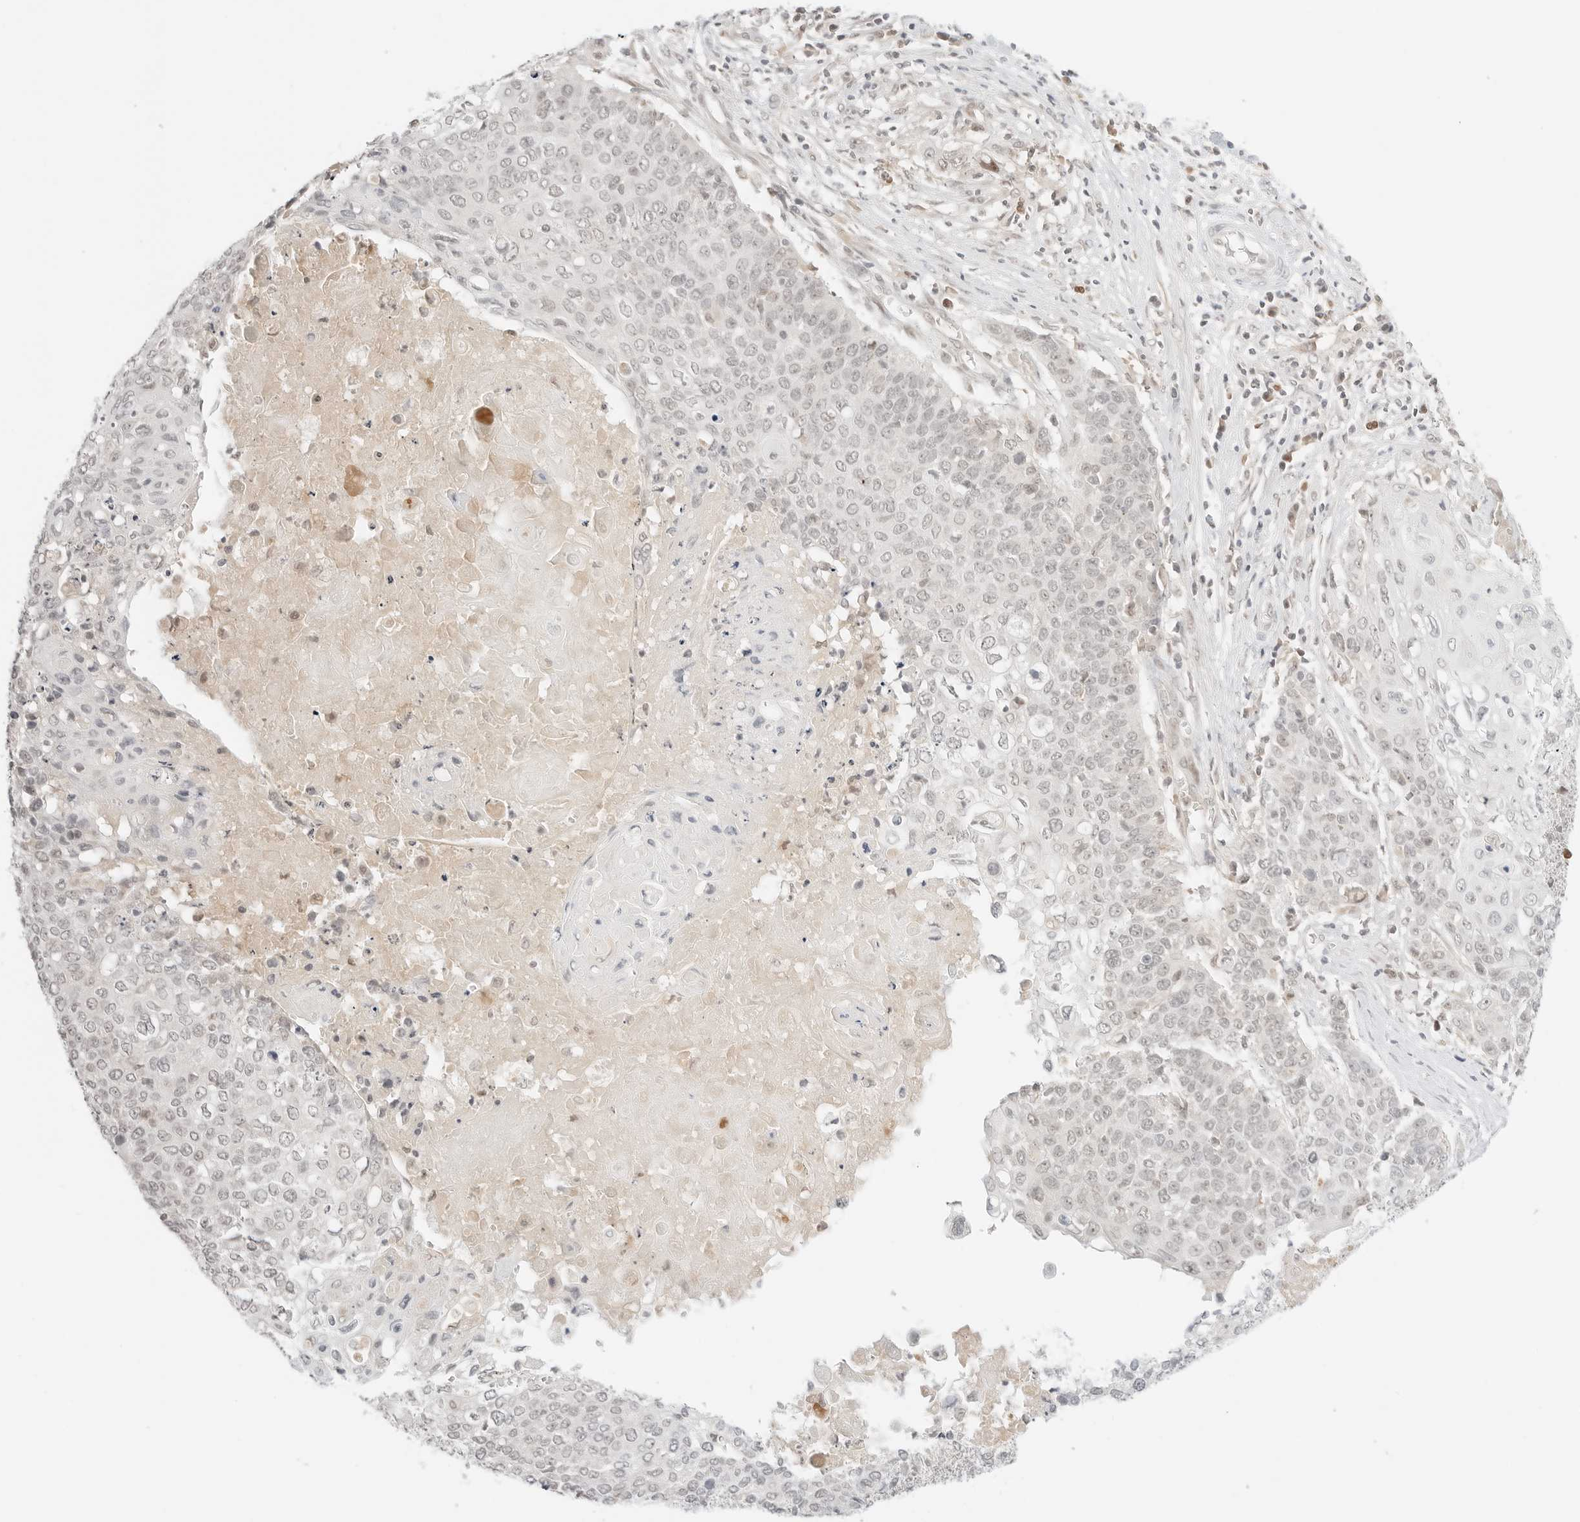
{"staining": {"intensity": "negative", "quantity": "none", "location": "none"}, "tissue": "cervical cancer", "cell_type": "Tumor cells", "image_type": "cancer", "snomed": [{"axis": "morphology", "description": "Squamous cell carcinoma, NOS"}, {"axis": "topography", "description": "Cervix"}], "caption": "This photomicrograph is of cervical cancer stained with IHC to label a protein in brown with the nuclei are counter-stained blue. There is no staining in tumor cells.", "gene": "RPS6KL1", "patient": {"sex": "female", "age": 39}}